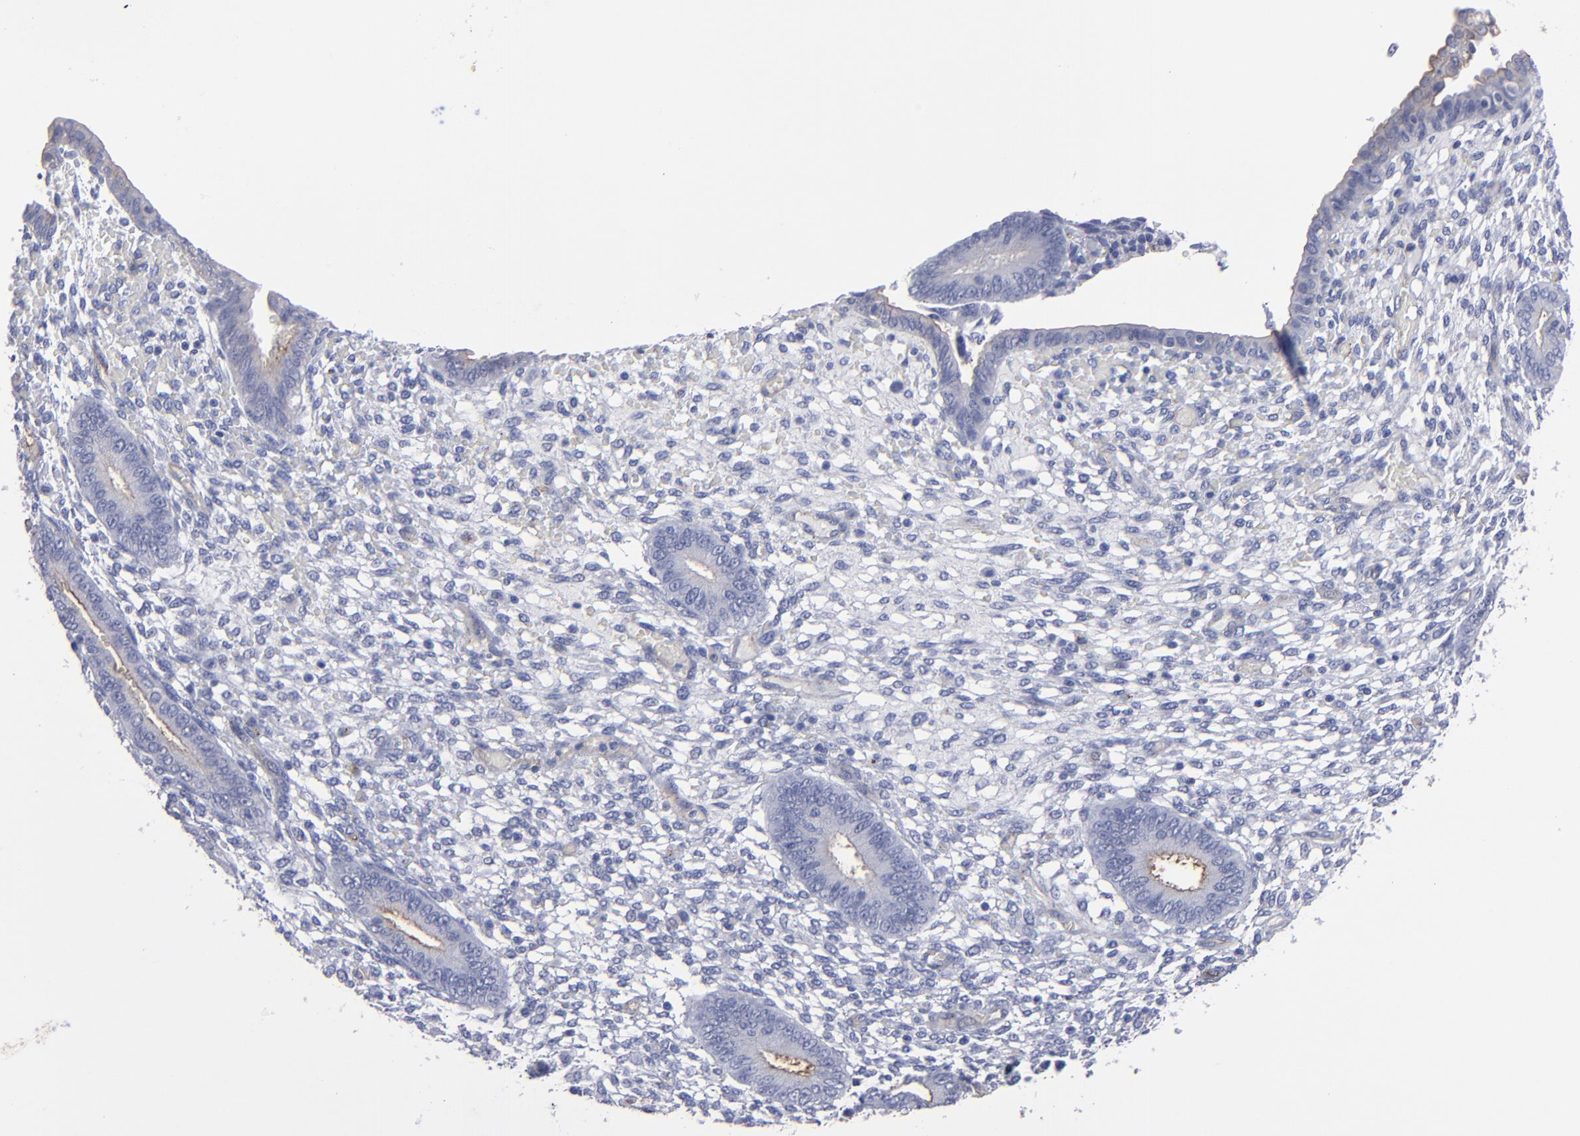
{"staining": {"intensity": "moderate", "quantity": "<25%", "location": "cytoplasmic/membranous"}, "tissue": "endometrium", "cell_type": "Cells in endometrial stroma", "image_type": "normal", "snomed": [{"axis": "morphology", "description": "Normal tissue, NOS"}, {"axis": "topography", "description": "Endometrium"}], "caption": "Moderate cytoplasmic/membranous expression is identified in about <25% of cells in endometrial stroma in benign endometrium.", "gene": "TM4SF1", "patient": {"sex": "female", "age": 42}}